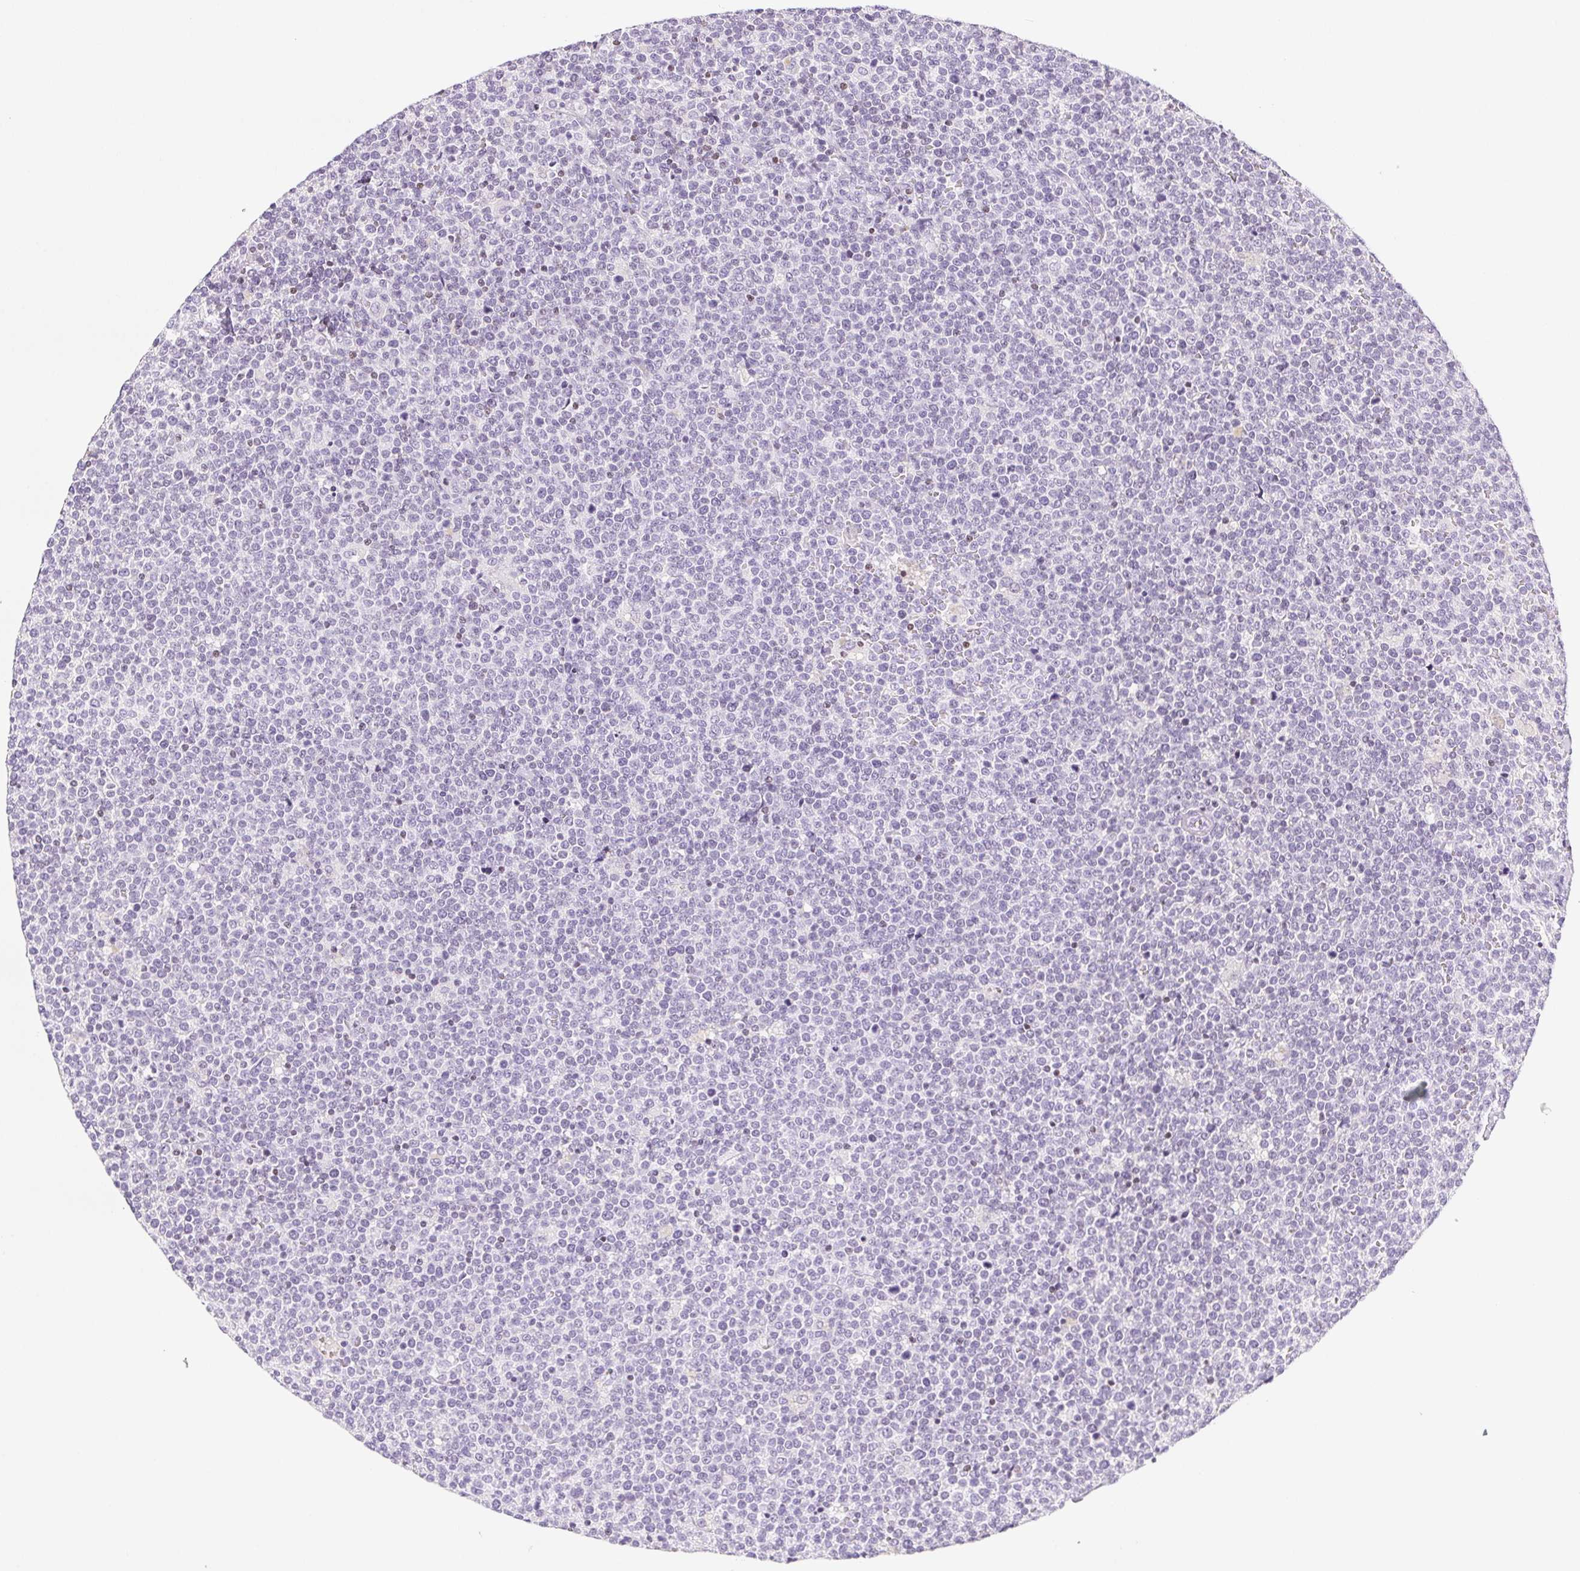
{"staining": {"intensity": "negative", "quantity": "none", "location": "none"}, "tissue": "lymphoma", "cell_type": "Tumor cells", "image_type": "cancer", "snomed": [{"axis": "morphology", "description": "Malignant lymphoma, non-Hodgkin's type, High grade"}, {"axis": "topography", "description": "Lymph node"}], "caption": "Micrograph shows no protein staining in tumor cells of lymphoma tissue.", "gene": "BEND2", "patient": {"sex": "male", "age": 61}}